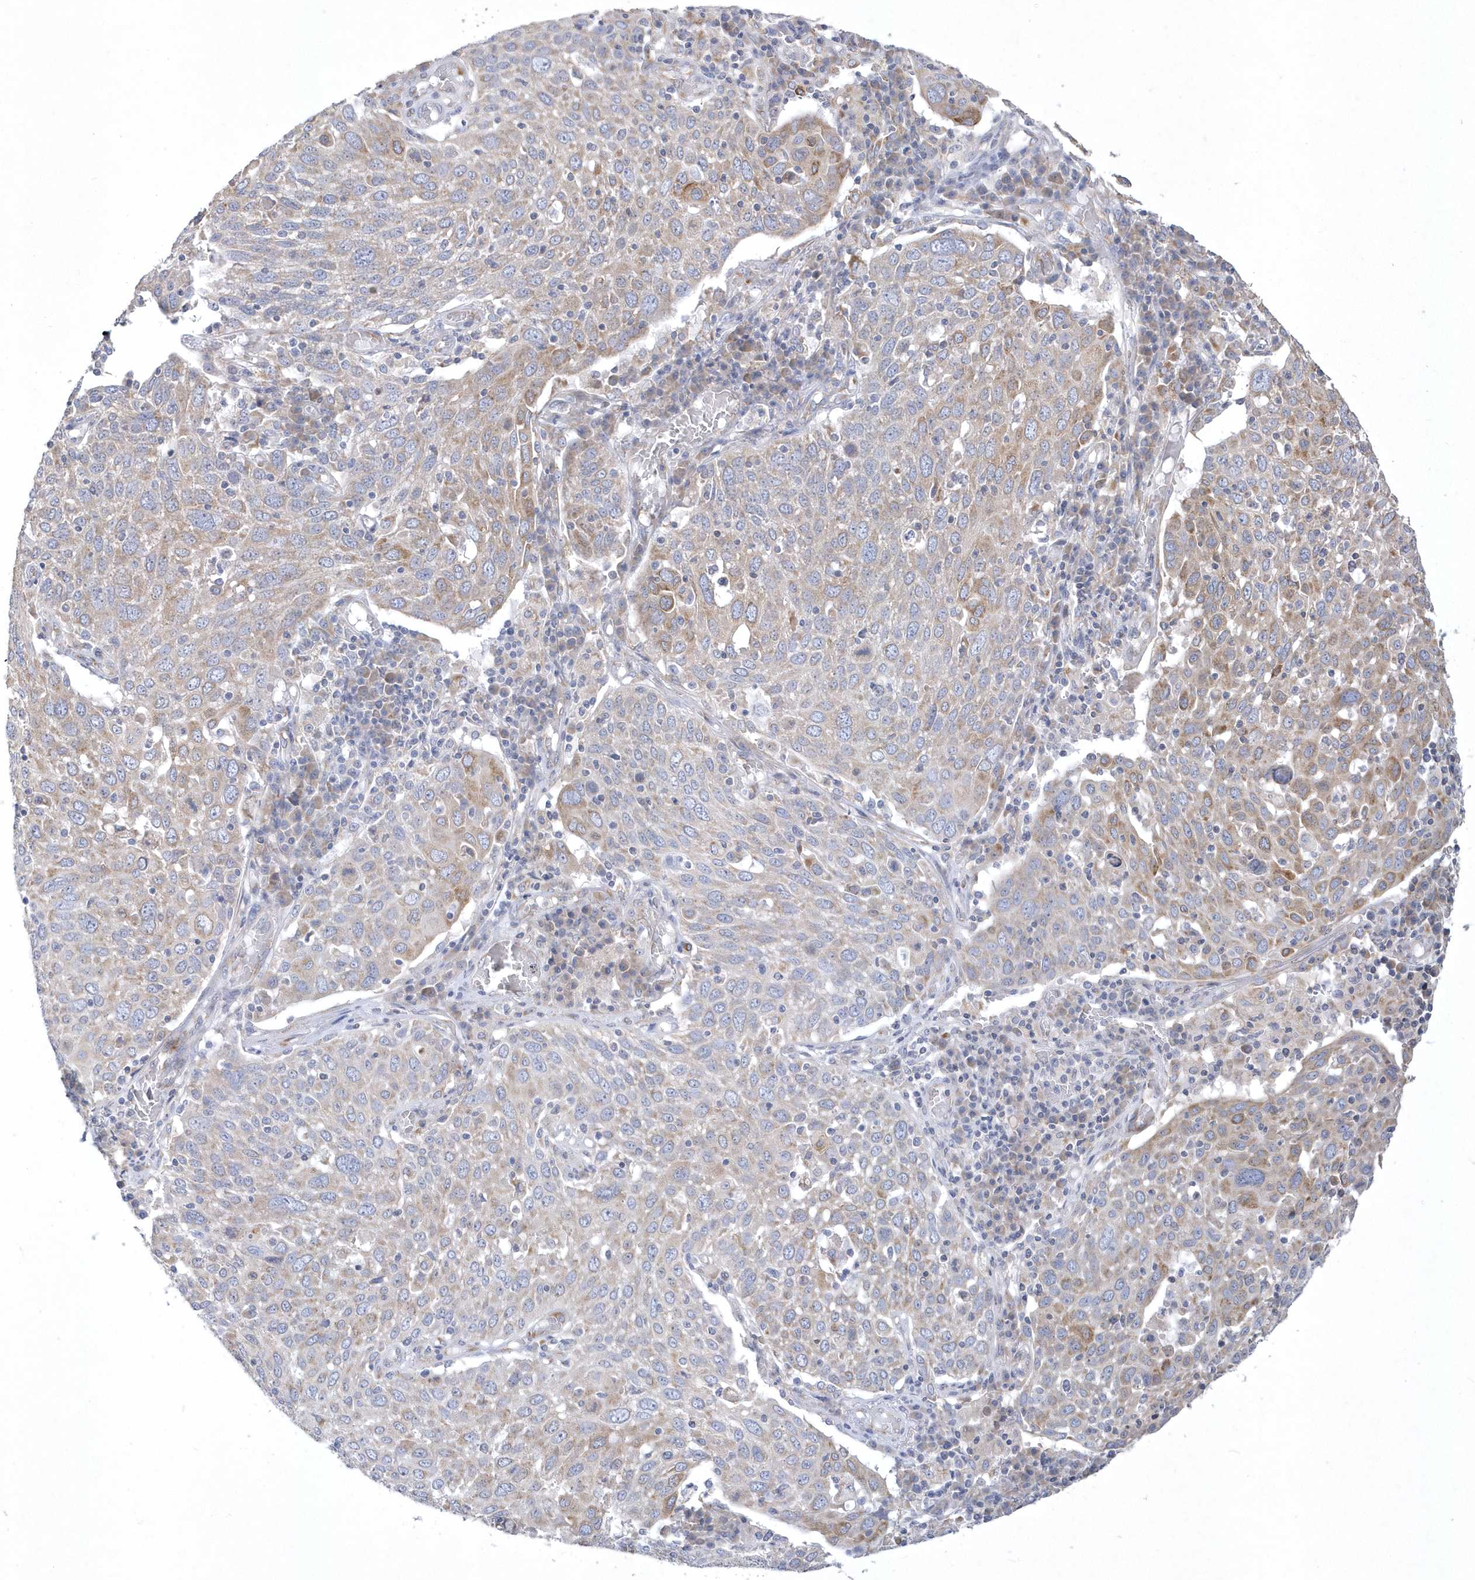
{"staining": {"intensity": "moderate", "quantity": "<25%", "location": "cytoplasmic/membranous"}, "tissue": "lung cancer", "cell_type": "Tumor cells", "image_type": "cancer", "snomed": [{"axis": "morphology", "description": "Squamous cell carcinoma, NOS"}, {"axis": "topography", "description": "Lung"}], "caption": "Lung squamous cell carcinoma was stained to show a protein in brown. There is low levels of moderate cytoplasmic/membranous positivity in about <25% of tumor cells.", "gene": "DGAT1", "patient": {"sex": "male", "age": 65}}